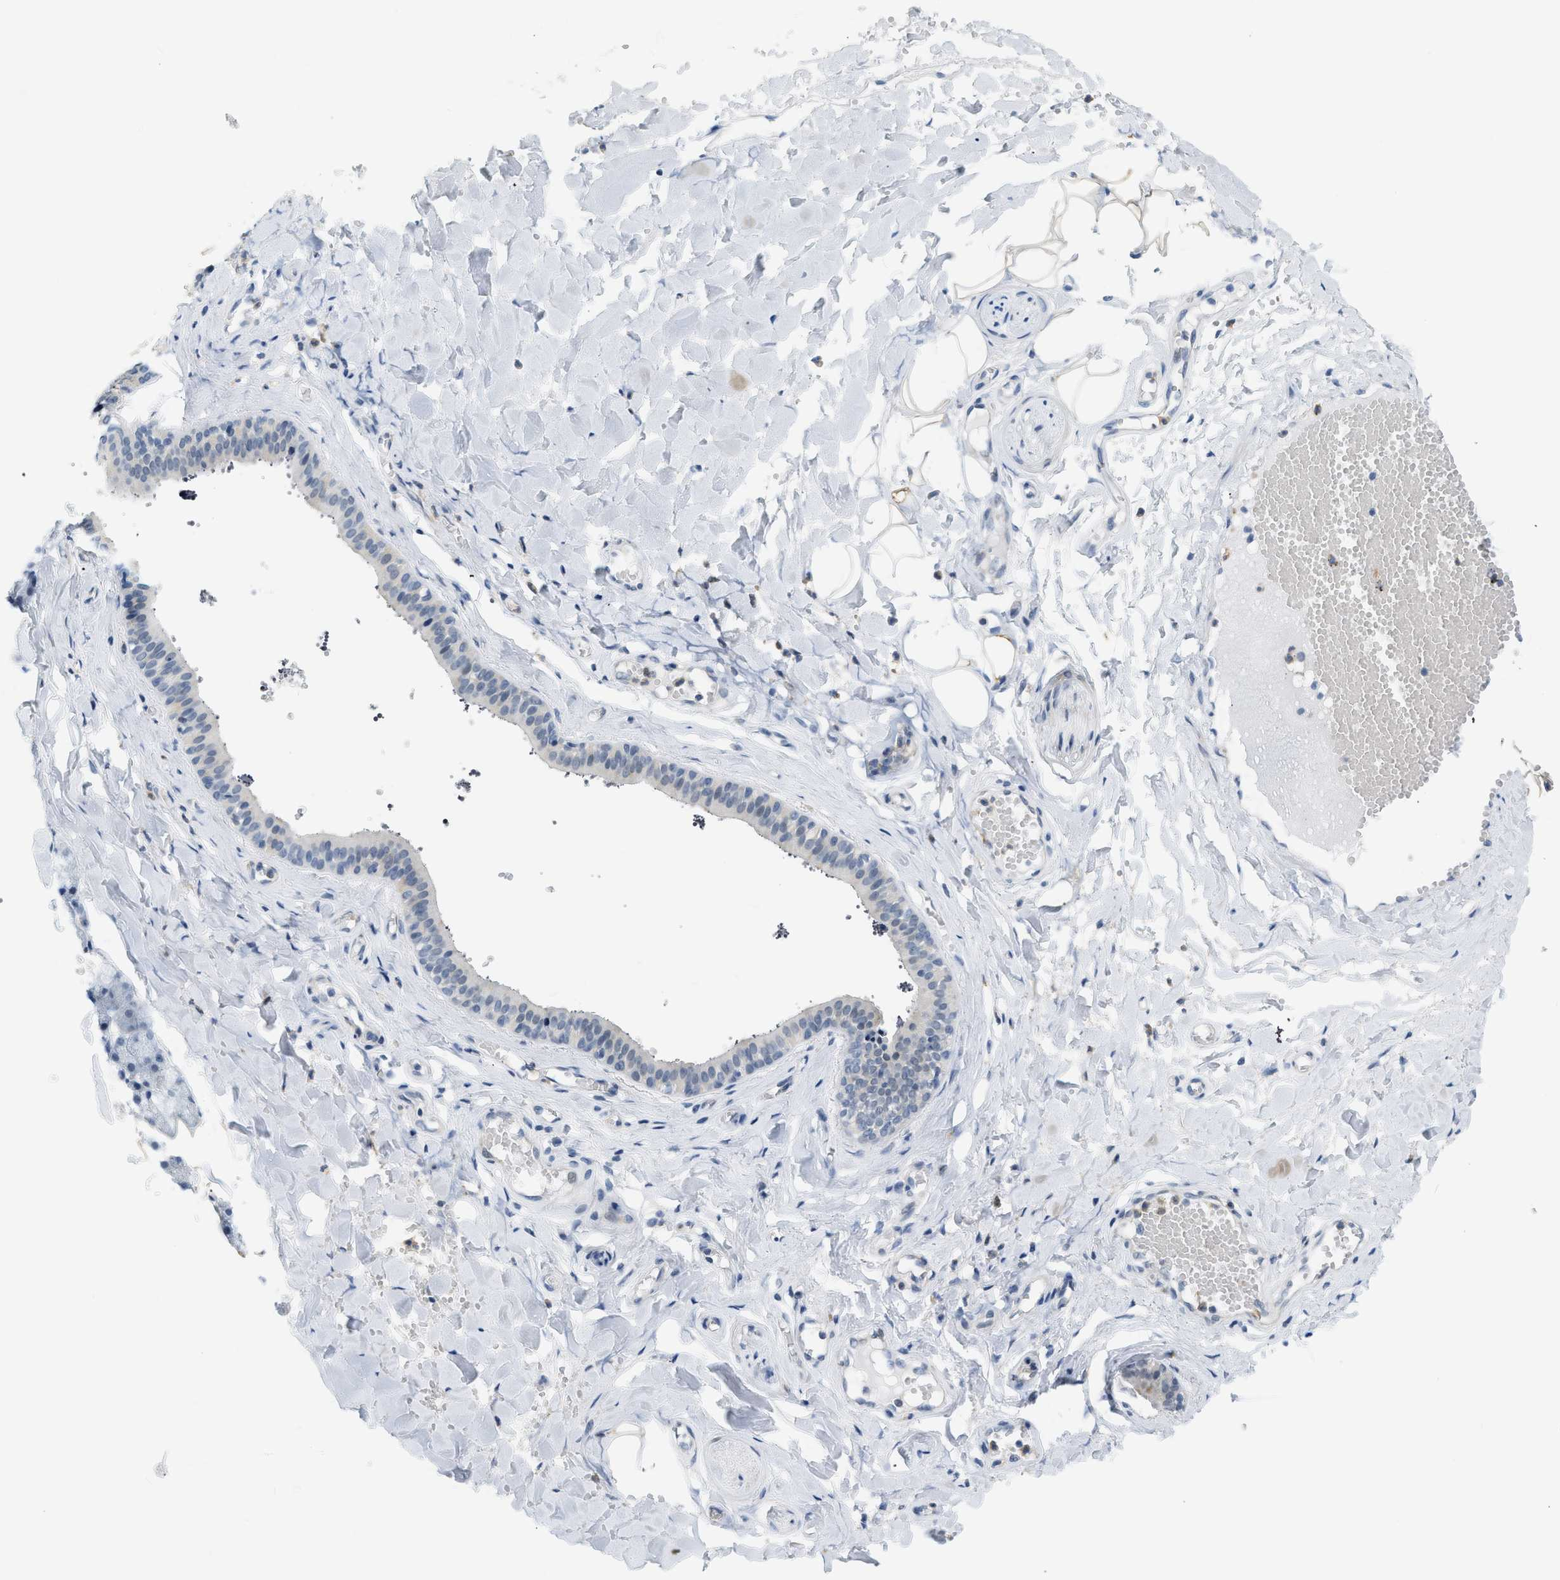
{"staining": {"intensity": "negative", "quantity": "none", "location": "none"}, "tissue": "salivary gland", "cell_type": "Glandular cells", "image_type": "normal", "snomed": [{"axis": "morphology", "description": "Normal tissue, NOS"}, {"axis": "topography", "description": "Salivary gland"}], "caption": "Human salivary gland stained for a protein using IHC displays no staining in glandular cells.", "gene": "ZNF408", "patient": {"sex": "male", "age": 62}}